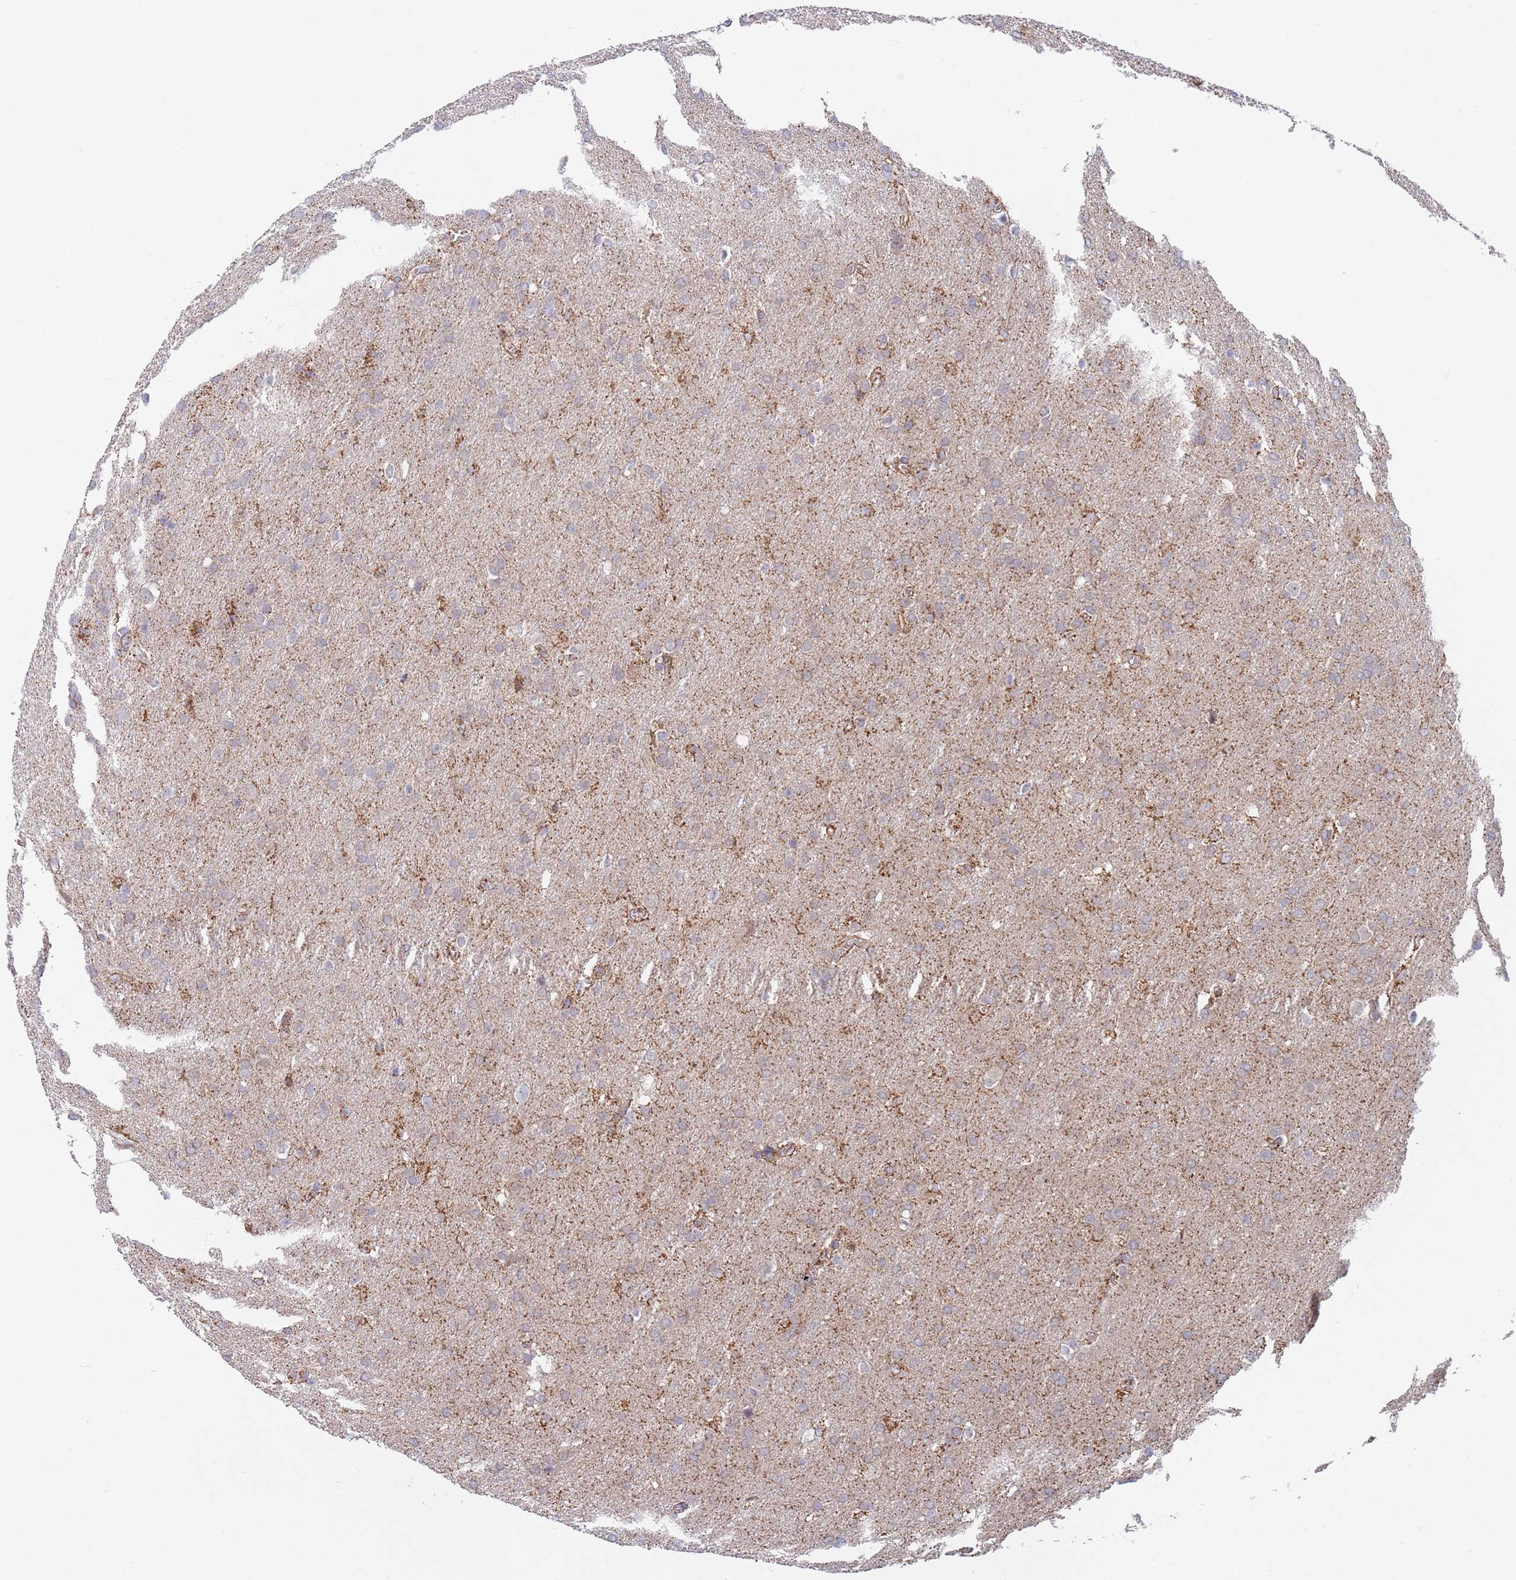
{"staining": {"intensity": "weak", "quantity": "<25%", "location": "cytoplasmic/membranous"}, "tissue": "glioma", "cell_type": "Tumor cells", "image_type": "cancer", "snomed": [{"axis": "morphology", "description": "Glioma, malignant, Low grade"}, {"axis": "topography", "description": "Brain"}], "caption": "Immunohistochemistry (IHC) of malignant glioma (low-grade) shows no expression in tumor cells. Brightfield microscopy of IHC stained with DAB (brown) and hematoxylin (blue), captured at high magnification.", "gene": "PWWP3A", "patient": {"sex": "female", "age": 32}}